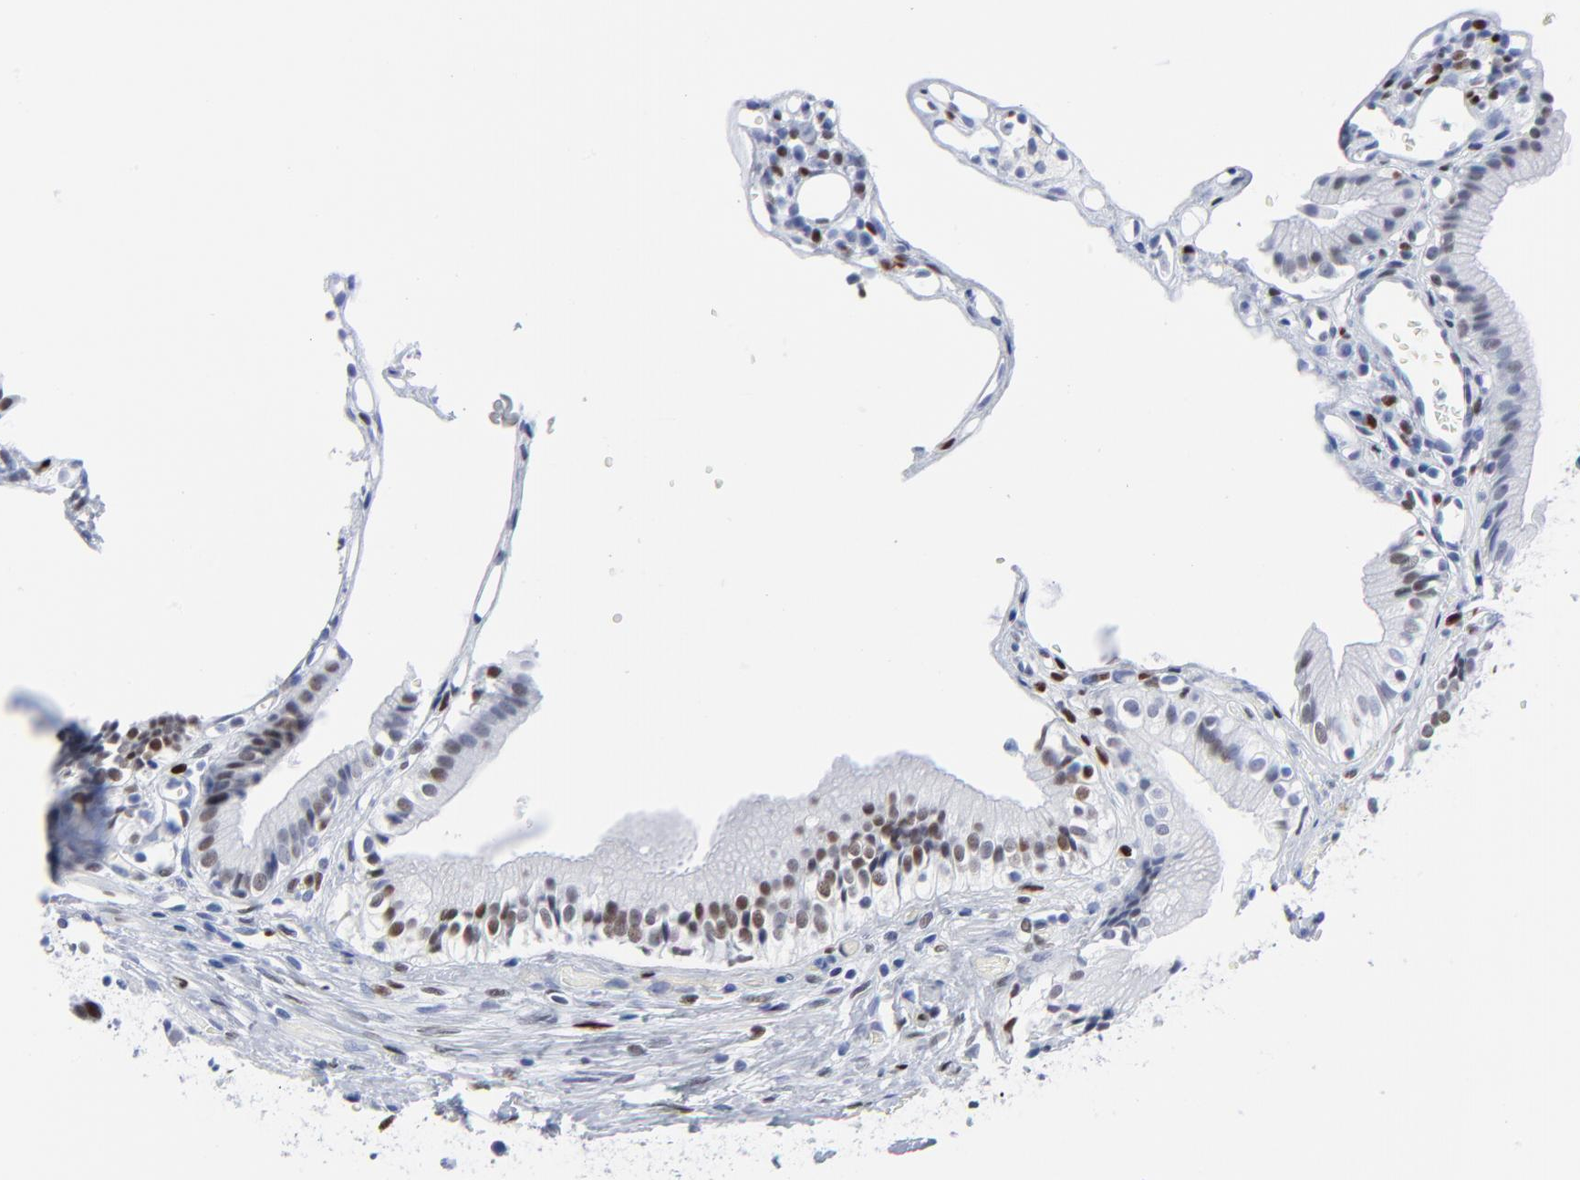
{"staining": {"intensity": "strong", "quantity": ">75%", "location": "nuclear"}, "tissue": "gallbladder", "cell_type": "Glandular cells", "image_type": "normal", "snomed": [{"axis": "morphology", "description": "Normal tissue, NOS"}, {"axis": "topography", "description": "Gallbladder"}], "caption": "DAB (3,3'-diaminobenzidine) immunohistochemical staining of normal human gallbladder shows strong nuclear protein staining in approximately >75% of glandular cells. The staining is performed using DAB (3,3'-diaminobenzidine) brown chromogen to label protein expression. The nuclei are counter-stained blue using hematoxylin.", "gene": "JUN", "patient": {"sex": "male", "age": 65}}